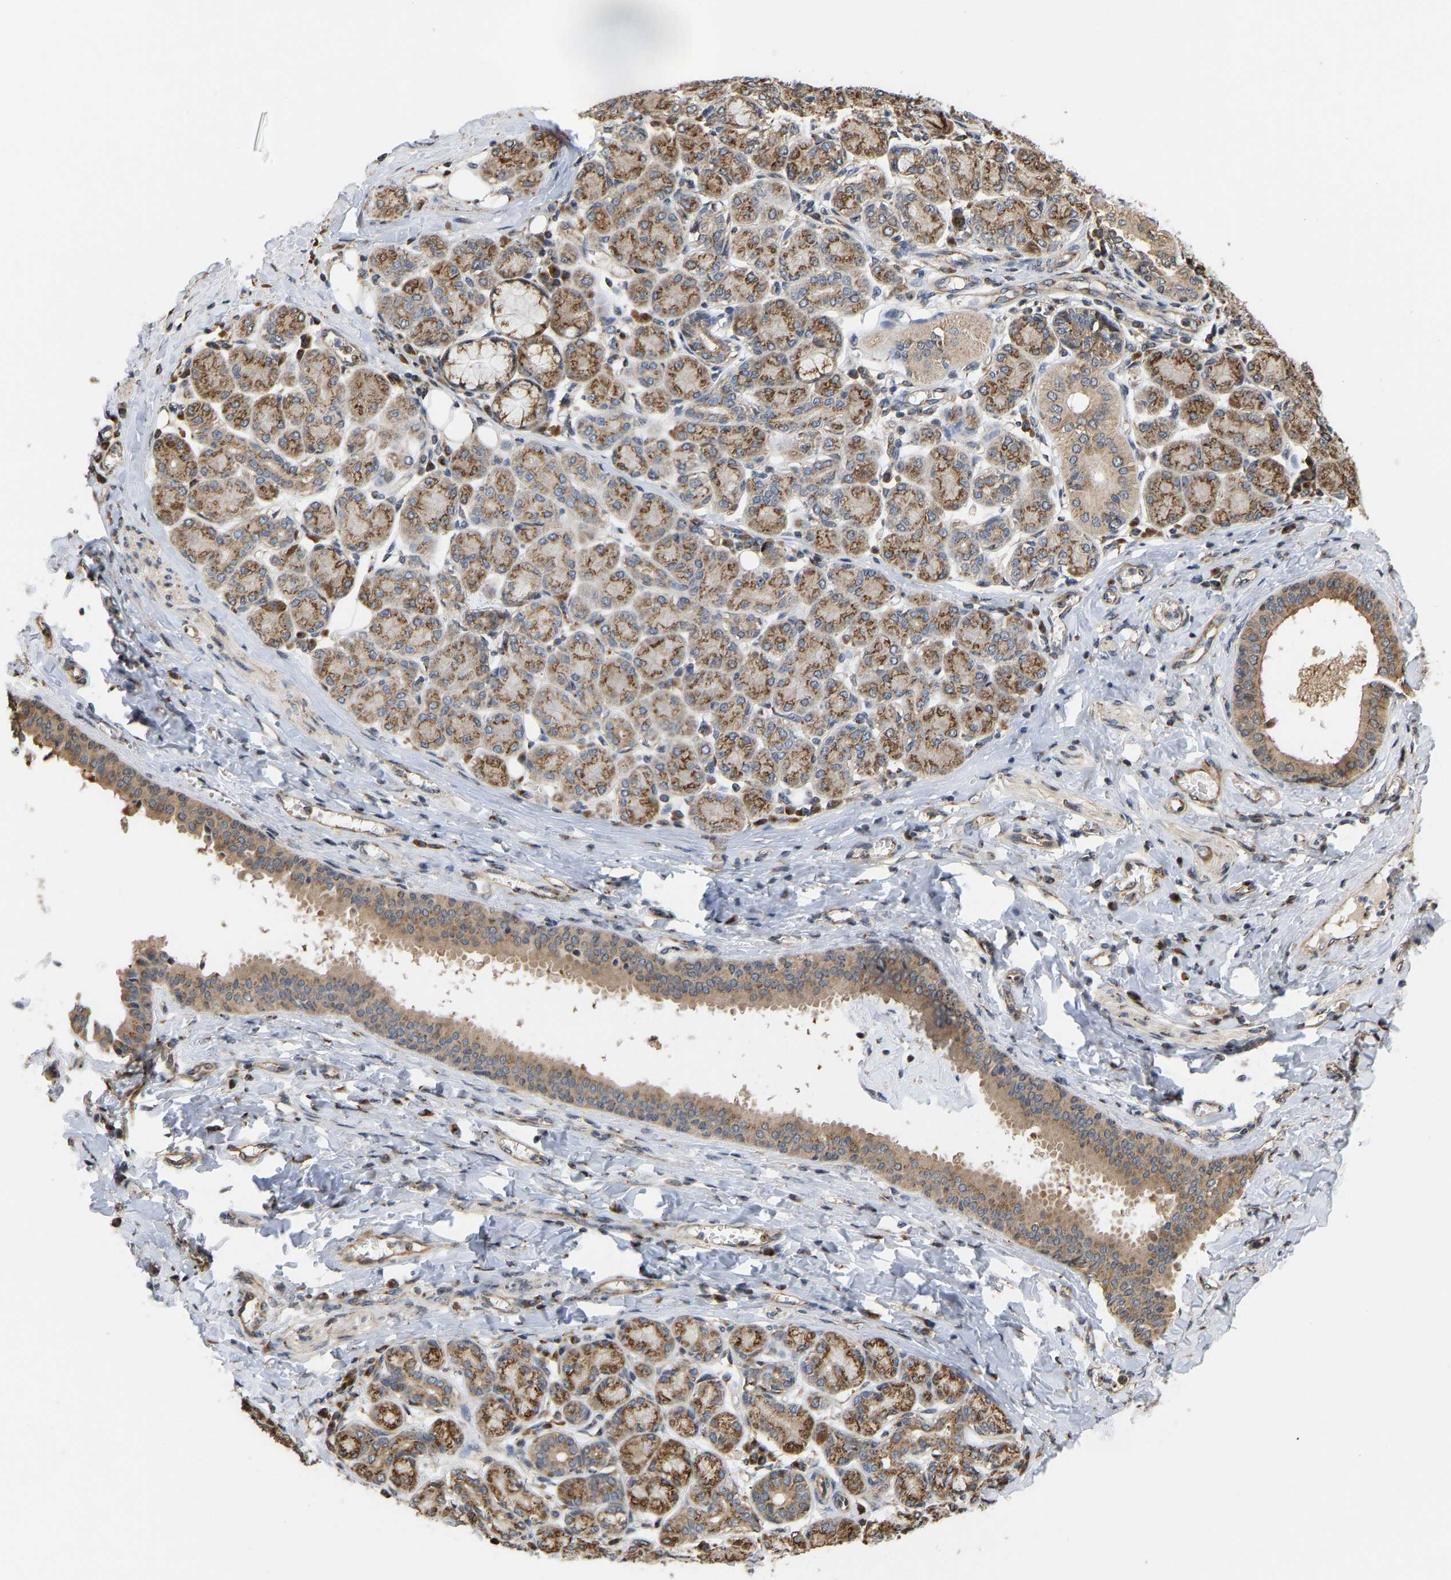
{"staining": {"intensity": "moderate", "quantity": ">75%", "location": "cytoplasmic/membranous"}, "tissue": "salivary gland", "cell_type": "Glandular cells", "image_type": "normal", "snomed": [{"axis": "morphology", "description": "Normal tissue, NOS"}, {"axis": "morphology", "description": "Inflammation, NOS"}, {"axis": "topography", "description": "Lymph node"}, {"axis": "topography", "description": "Salivary gland"}], "caption": "Protein analysis of unremarkable salivary gland displays moderate cytoplasmic/membranous expression in approximately >75% of glandular cells.", "gene": "YIPF4", "patient": {"sex": "male", "age": 3}}